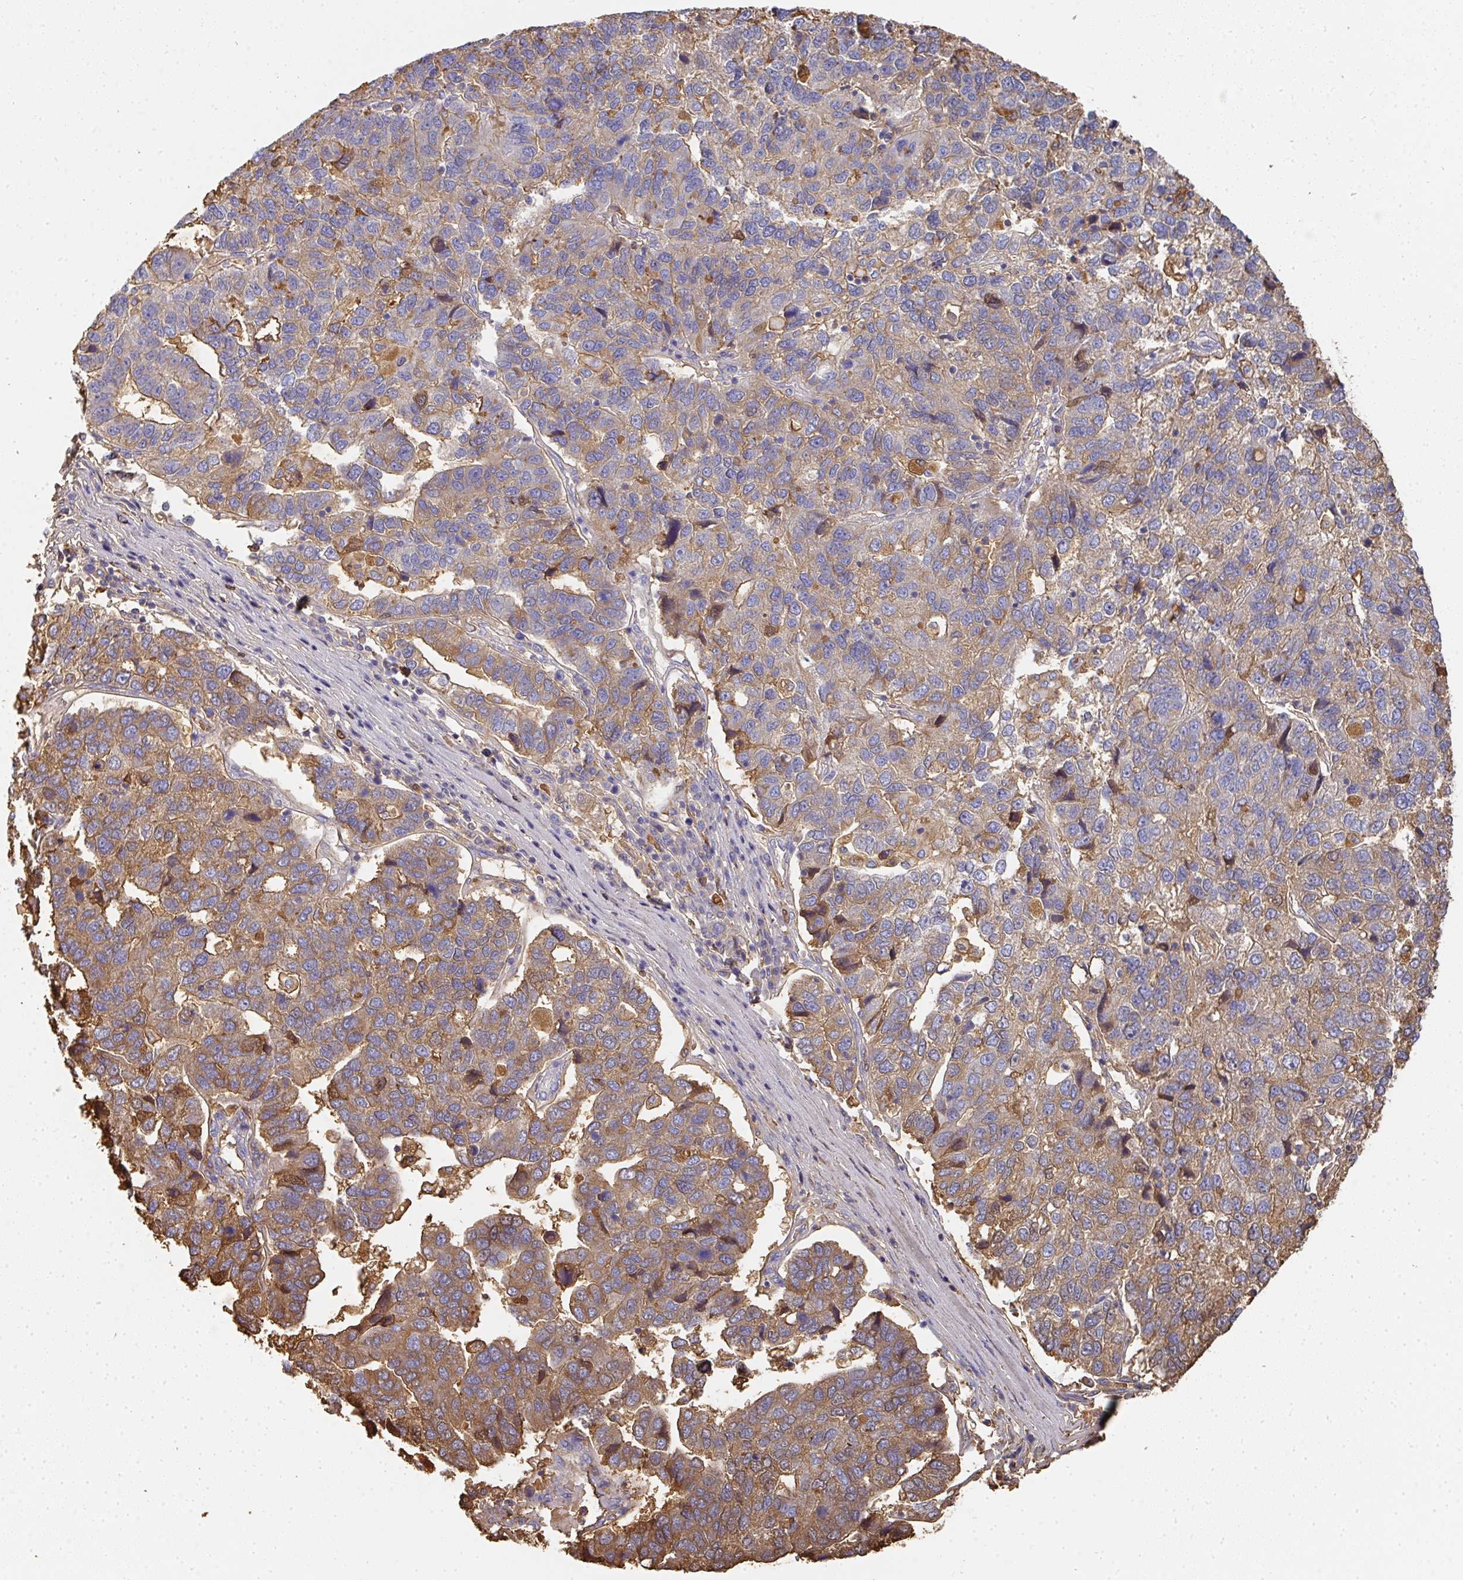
{"staining": {"intensity": "moderate", "quantity": ">75%", "location": "cytoplasmic/membranous"}, "tissue": "pancreatic cancer", "cell_type": "Tumor cells", "image_type": "cancer", "snomed": [{"axis": "morphology", "description": "Adenocarcinoma, NOS"}, {"axis": "topography", "description": "Pancreas"}], "caption": "An immunohistochemistry image of tumor tissue is shown. Protein staining in brown shows moderate cytoplasmic/membranous positivity in pancreatic cancer (adenocarcinoma) within tumor cells. (Stains: DAB in brown, nuclei in blue, Microscopy: brightfield microscopy at high magnification).", "gene": "ALB", "patient": {"sex": "female", "age": 61}}